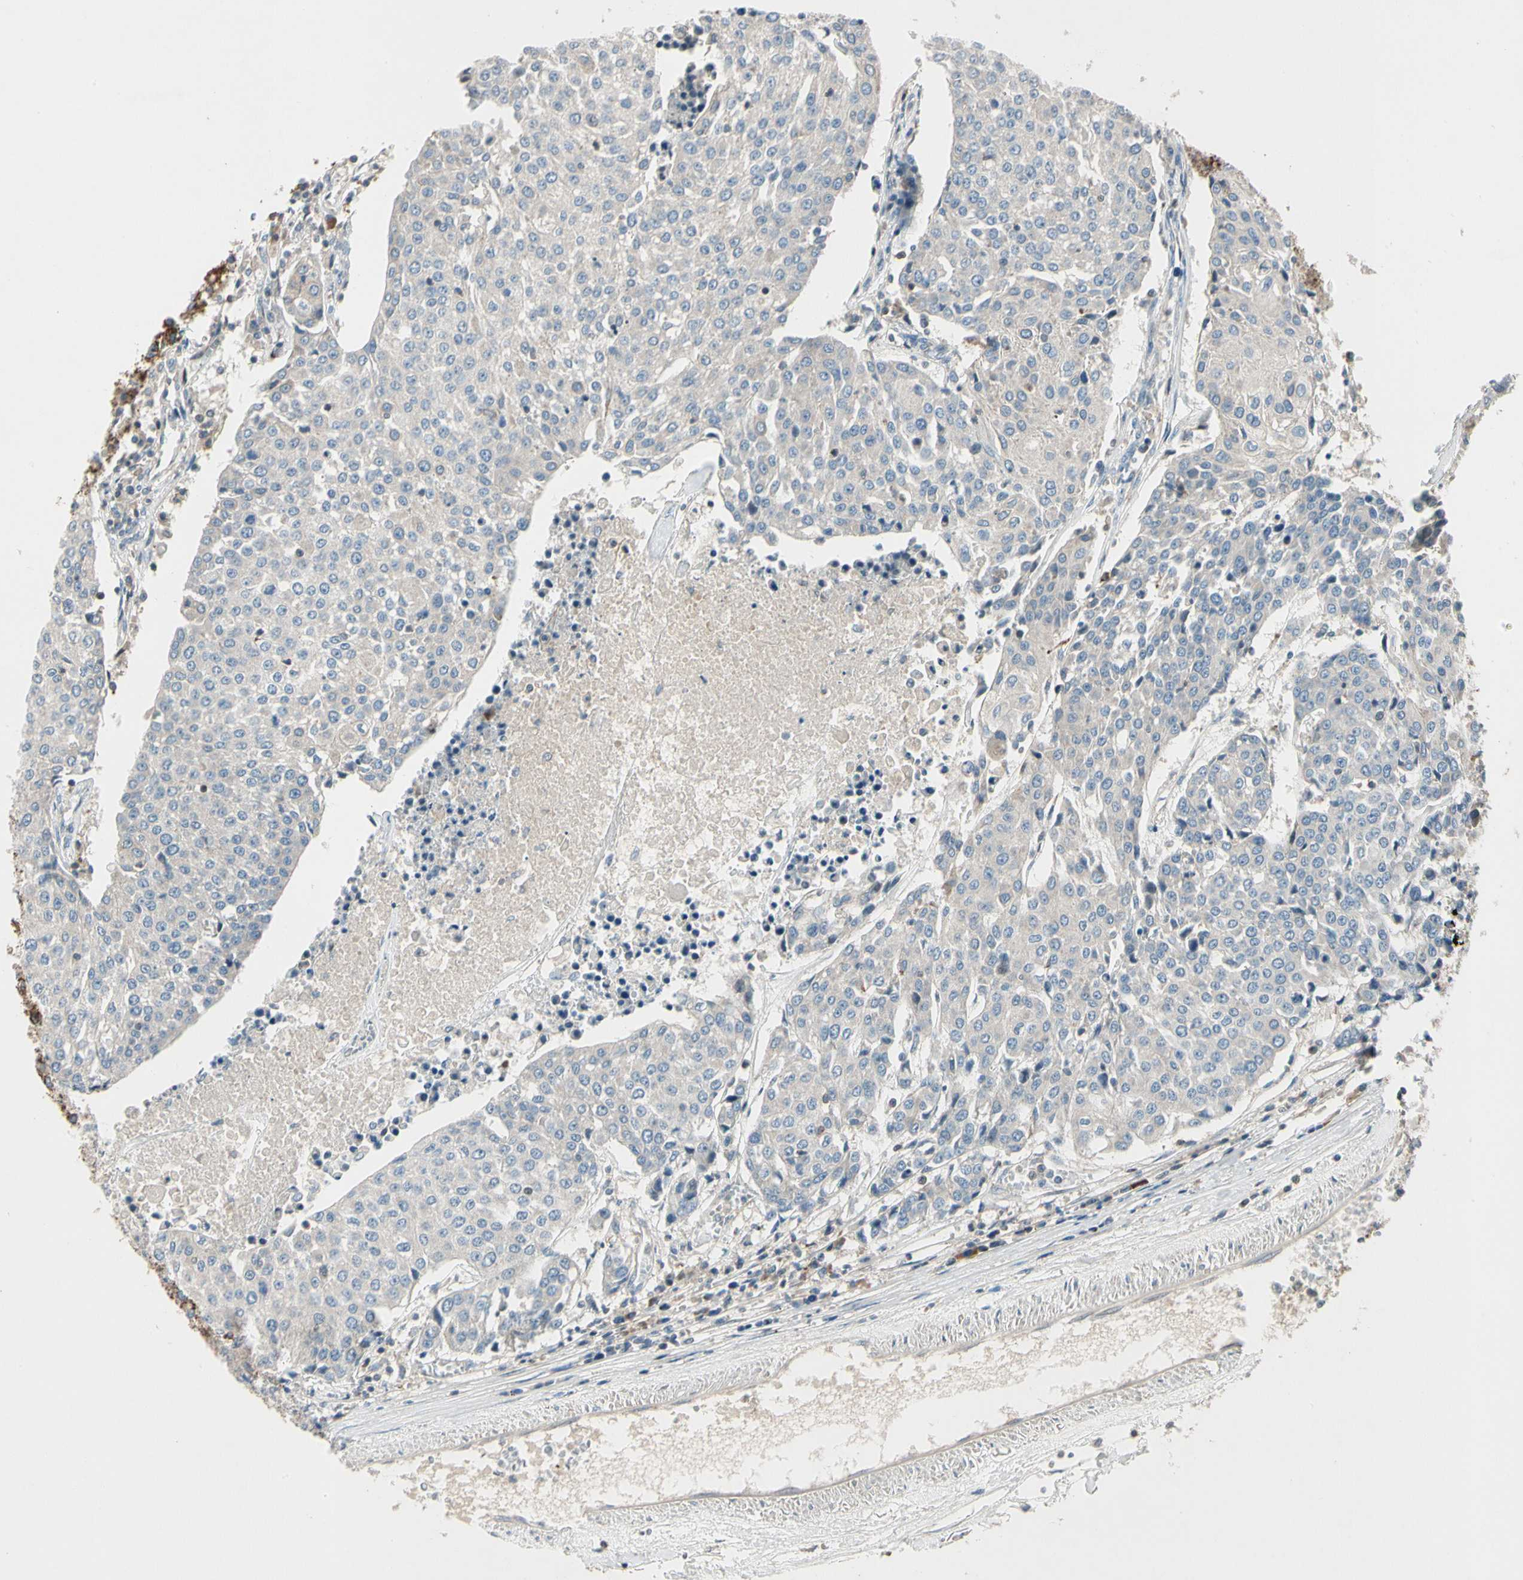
{"staining": {"intensity": "negative", "quantity": "none", "location": "none"}, "tissue": "urothelial cancer", "cell_type": "Tumor cells", "image_type": "cancer", "snomed": [{"axis": "morphology", "description": "Urothelial carcinoma, High grade"}, {"axis": "topography", "description": "Urinary bladder"}], "caption": "This image is of urothelial carcinoma (high-grade) stained with immunohistochemistry to label a protein in brown with the nuclei are counter-stained blue. There is no positivity in tumor cells. Nuclei are stained in blue.", "gene": "CDH6", "patient": {"sex": "female", "age": 85}}